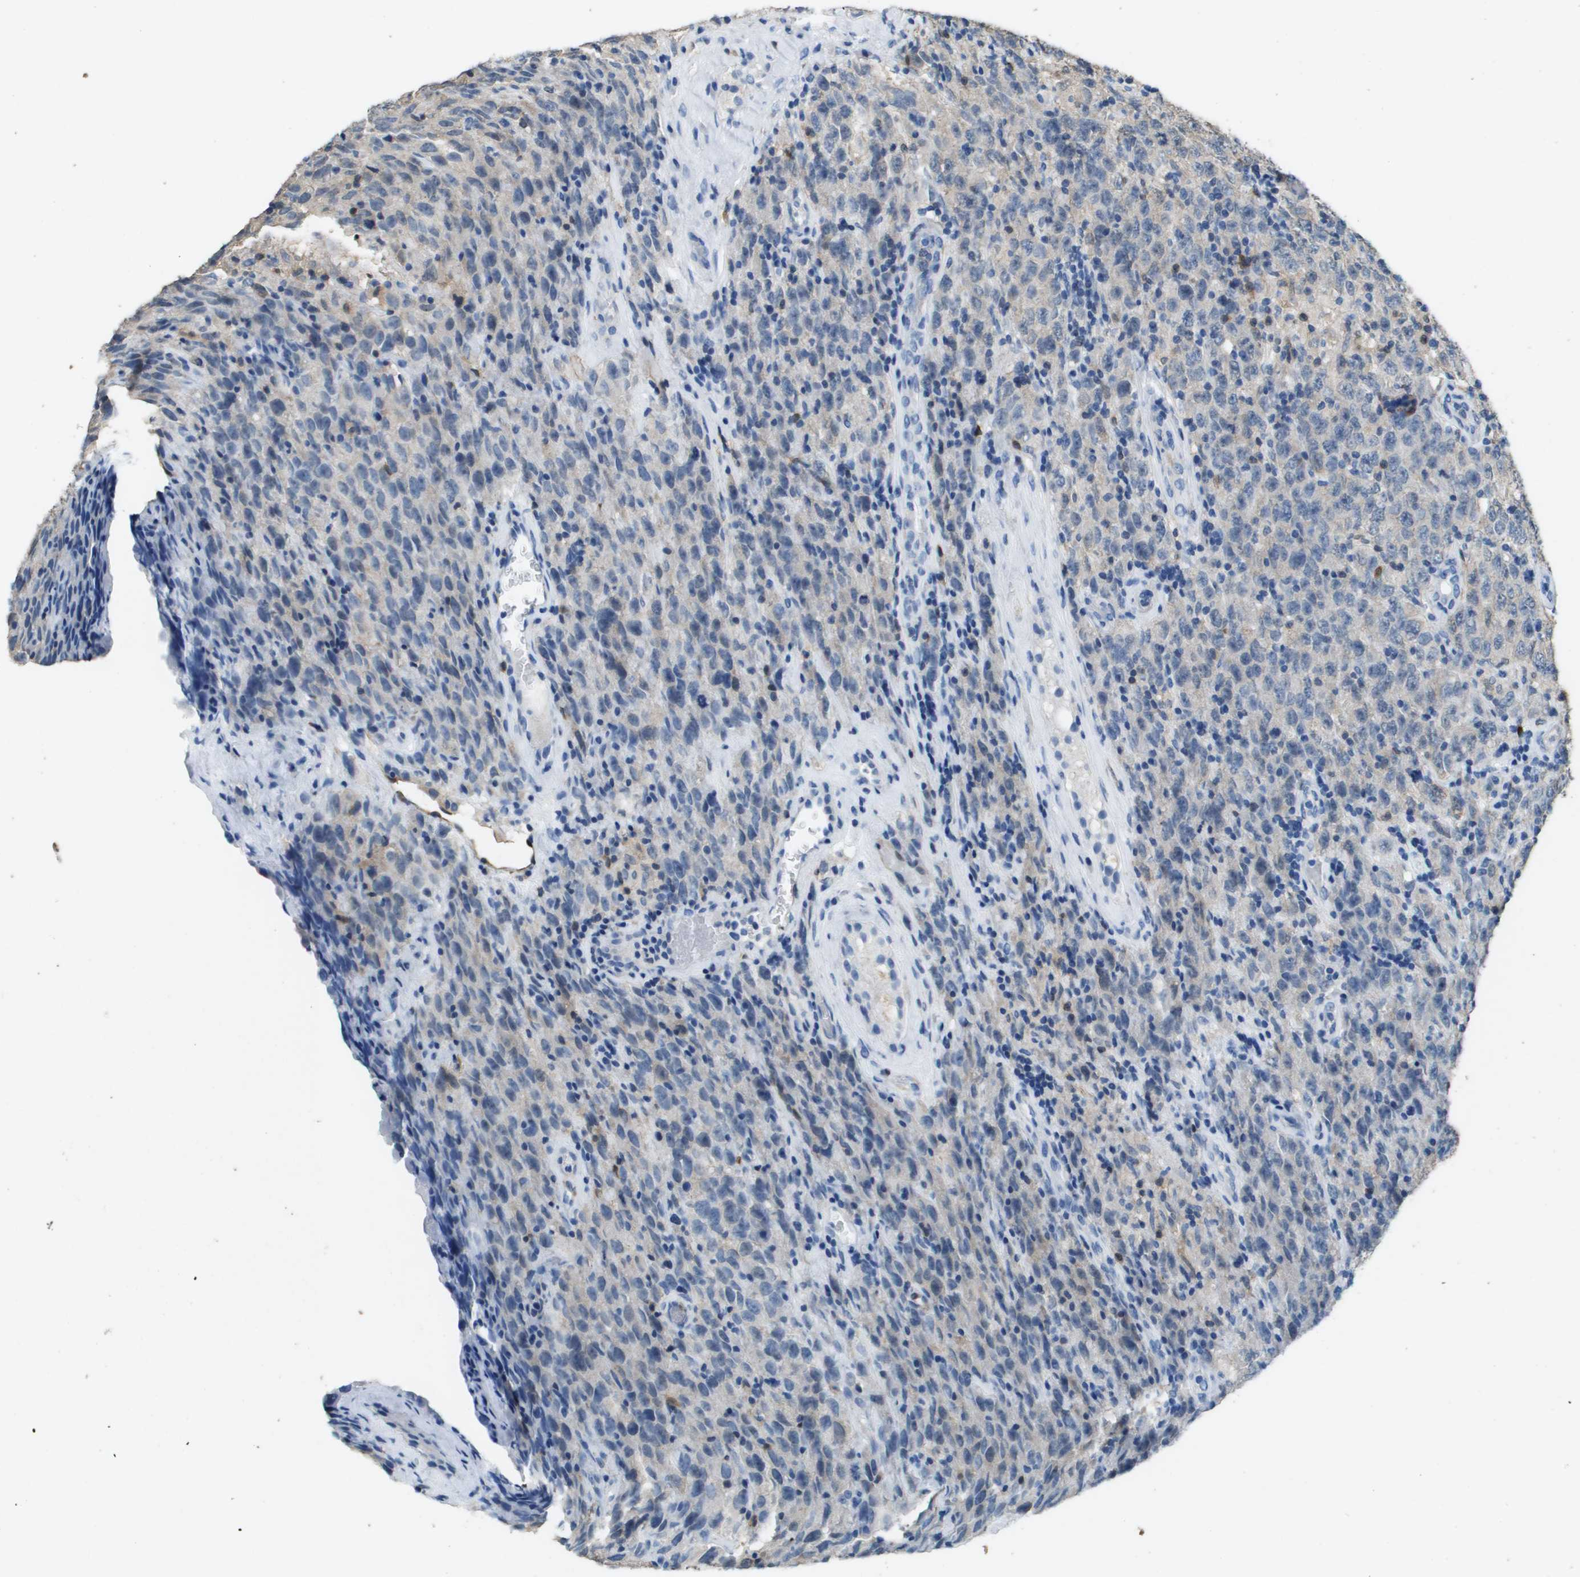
{"staining": {"intensity": "weak", "quantity": "<25%", "location": "cytoplasmic/membranous"}, "tissue": "testis cancer", "cell_type": "Tumor cells", "image_type": "cancer", "snomed": [{"axis": "morphology", "description": "Seminoma, NOS"}, {"axis": "topography", "description": "Testis"}], "caption": "This photomicrograph is of testis cancer stained with IHC to label a protein in brown with the nuclei are counter-stained blue. There is no expression in tumor cells.", "gene": "FABP5", "patient": {"sex": "male", "age": 52}}